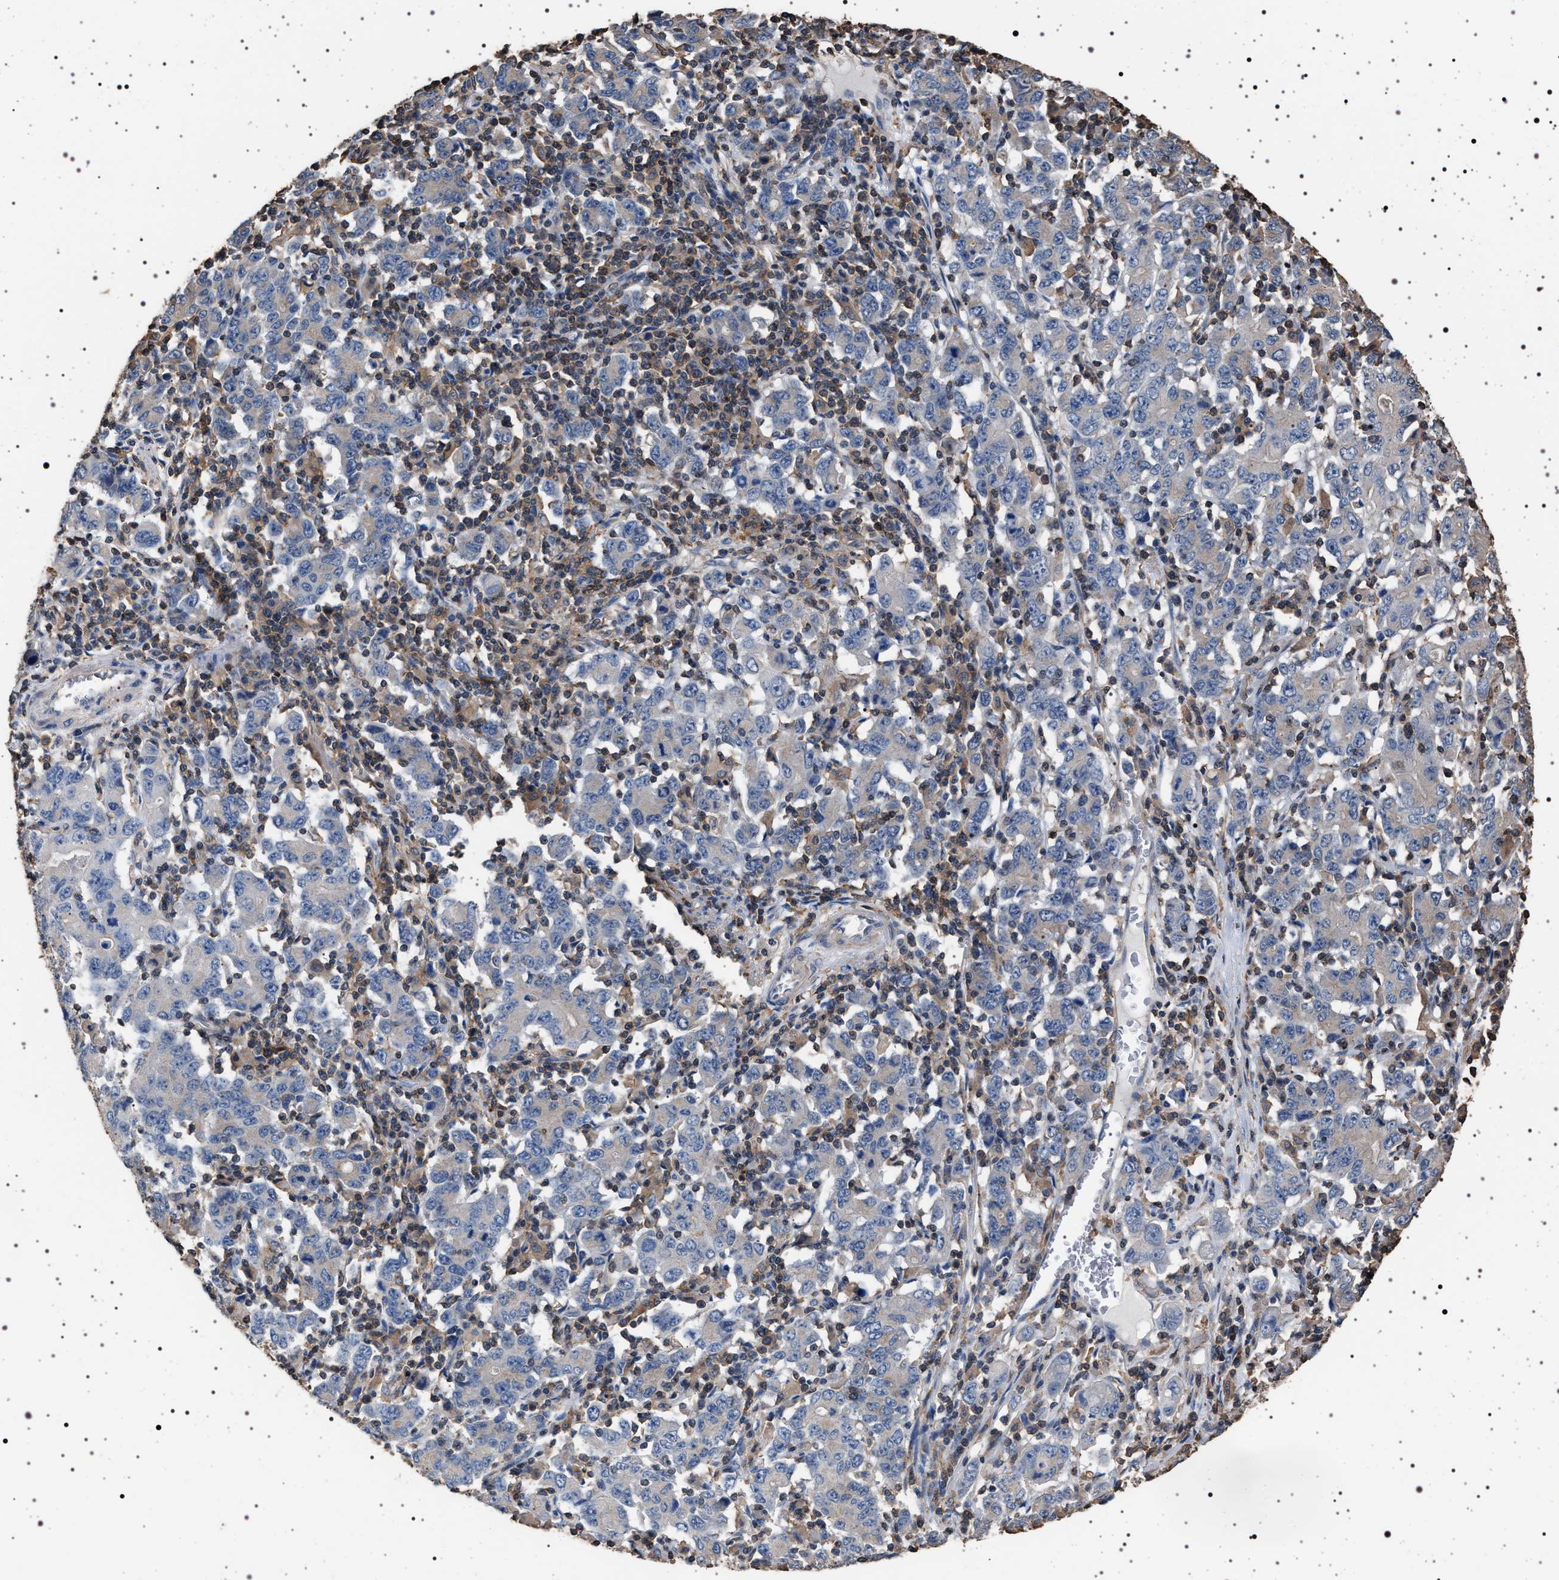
{"staining": {"intensity": "negative", "quantity": "none", "location": "none"}, "tissue": "stomach cancer", "cell_type": "Tumor cells", "image_type": "cancer", "snomed": [{"axis": "morphology", "description": "Adenocarcinoma, NOS"}, {"axis": "topography", "description": "Stomach, upper"}], "caption": "Immunohistochemistry photomicrograph of human stomach adenocarcinoma stained for a protein (brown), which displays no positivity in tumor cells.", "gene": "SMAP2", "patient": {"sex": "male", "age": 69}}